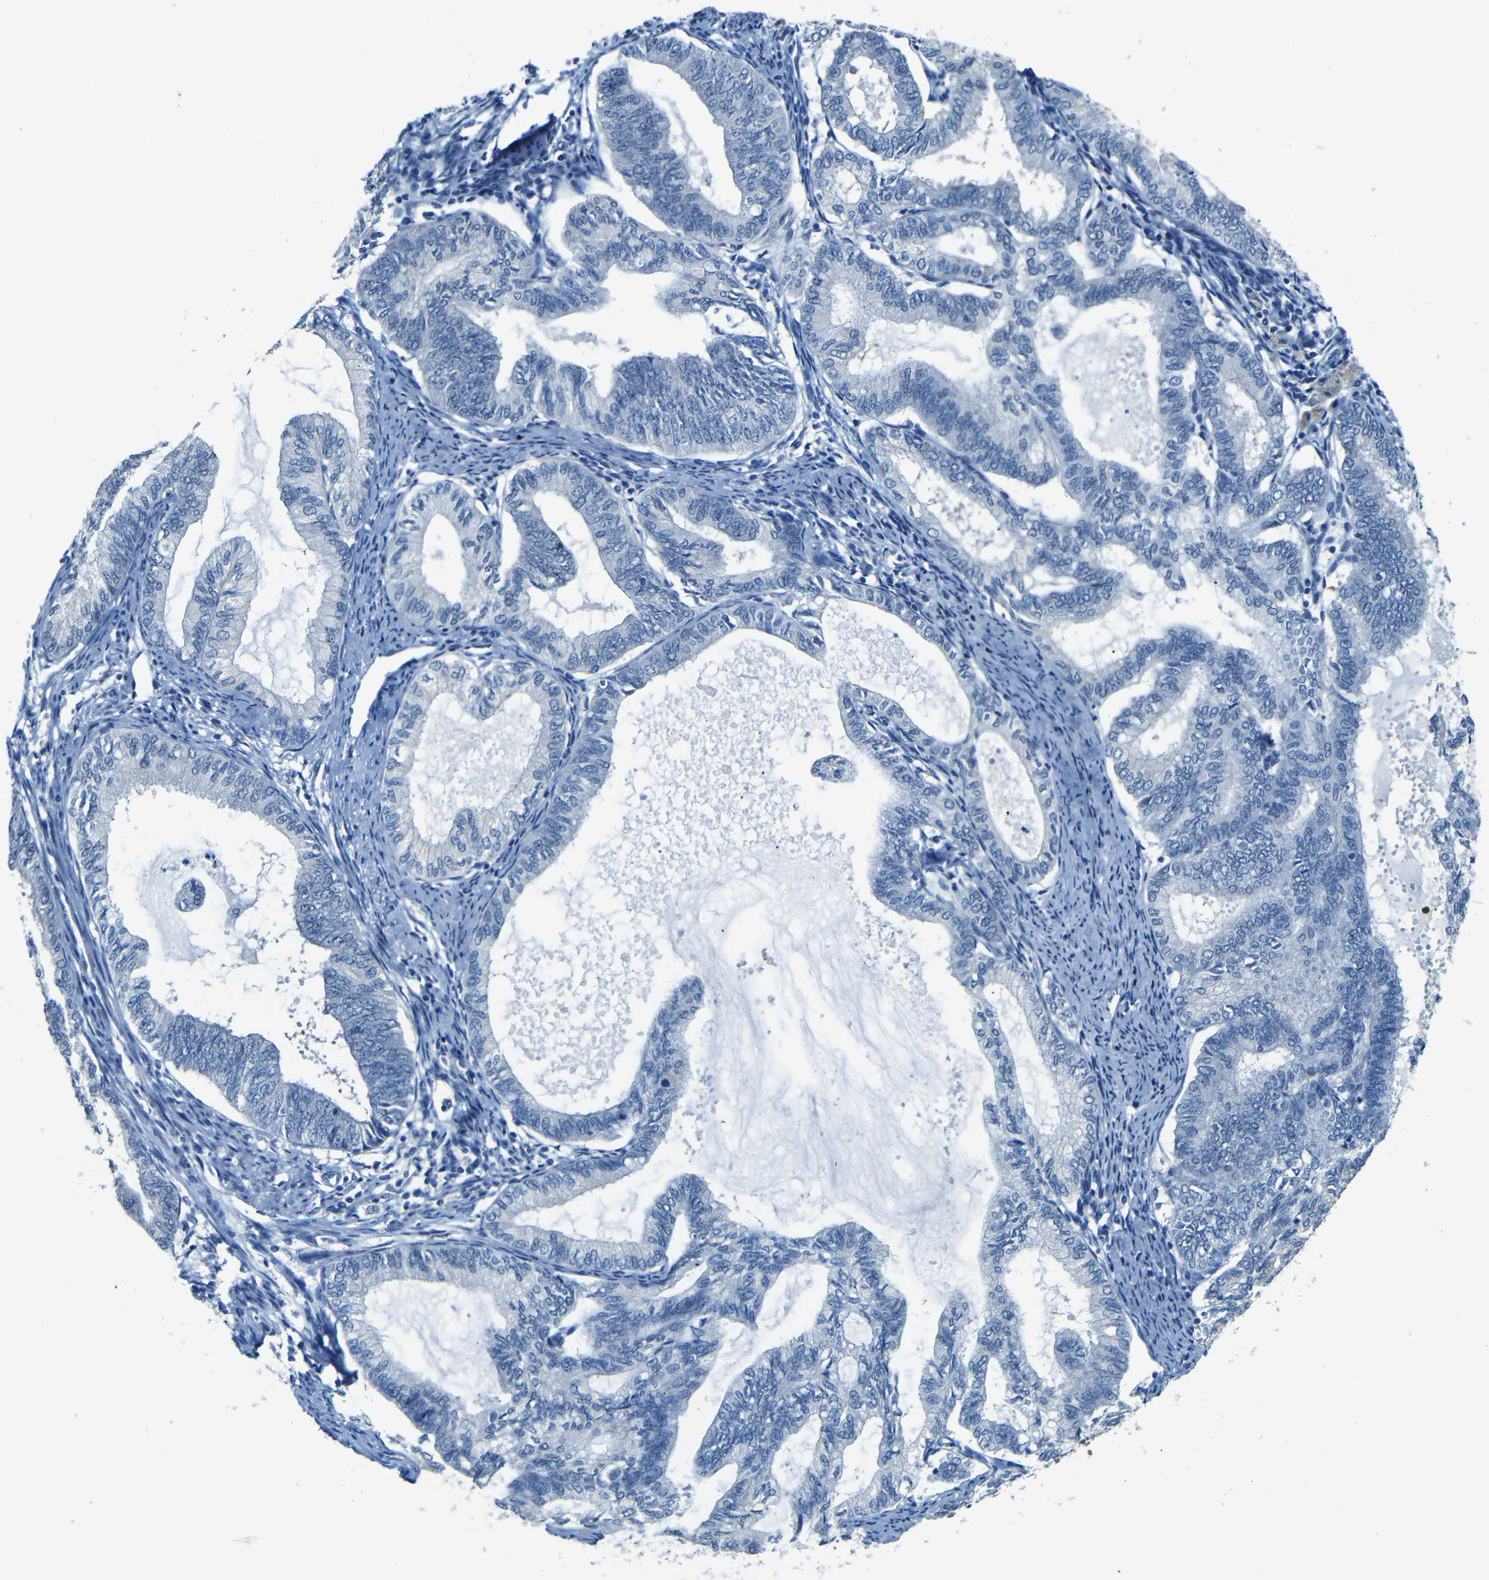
{"staining": {"intensity": "negative", "quantity": "none", "location": "none"}, "tissue": "endometrial cancer", "cell_type": "Tumor cells", "image_type": "cancer", "snomed": [{"axis": "morphology", "description": "Adenocarcinoma, NOS"}, {"axis": "topography", "description": "Endometrium"}], "caption": "IHC of endometrial adenocarcinoma reveals no expression in tumor cells.", "gene": "ZMAT1", "patient": {"sex": "female", "age": 86}}